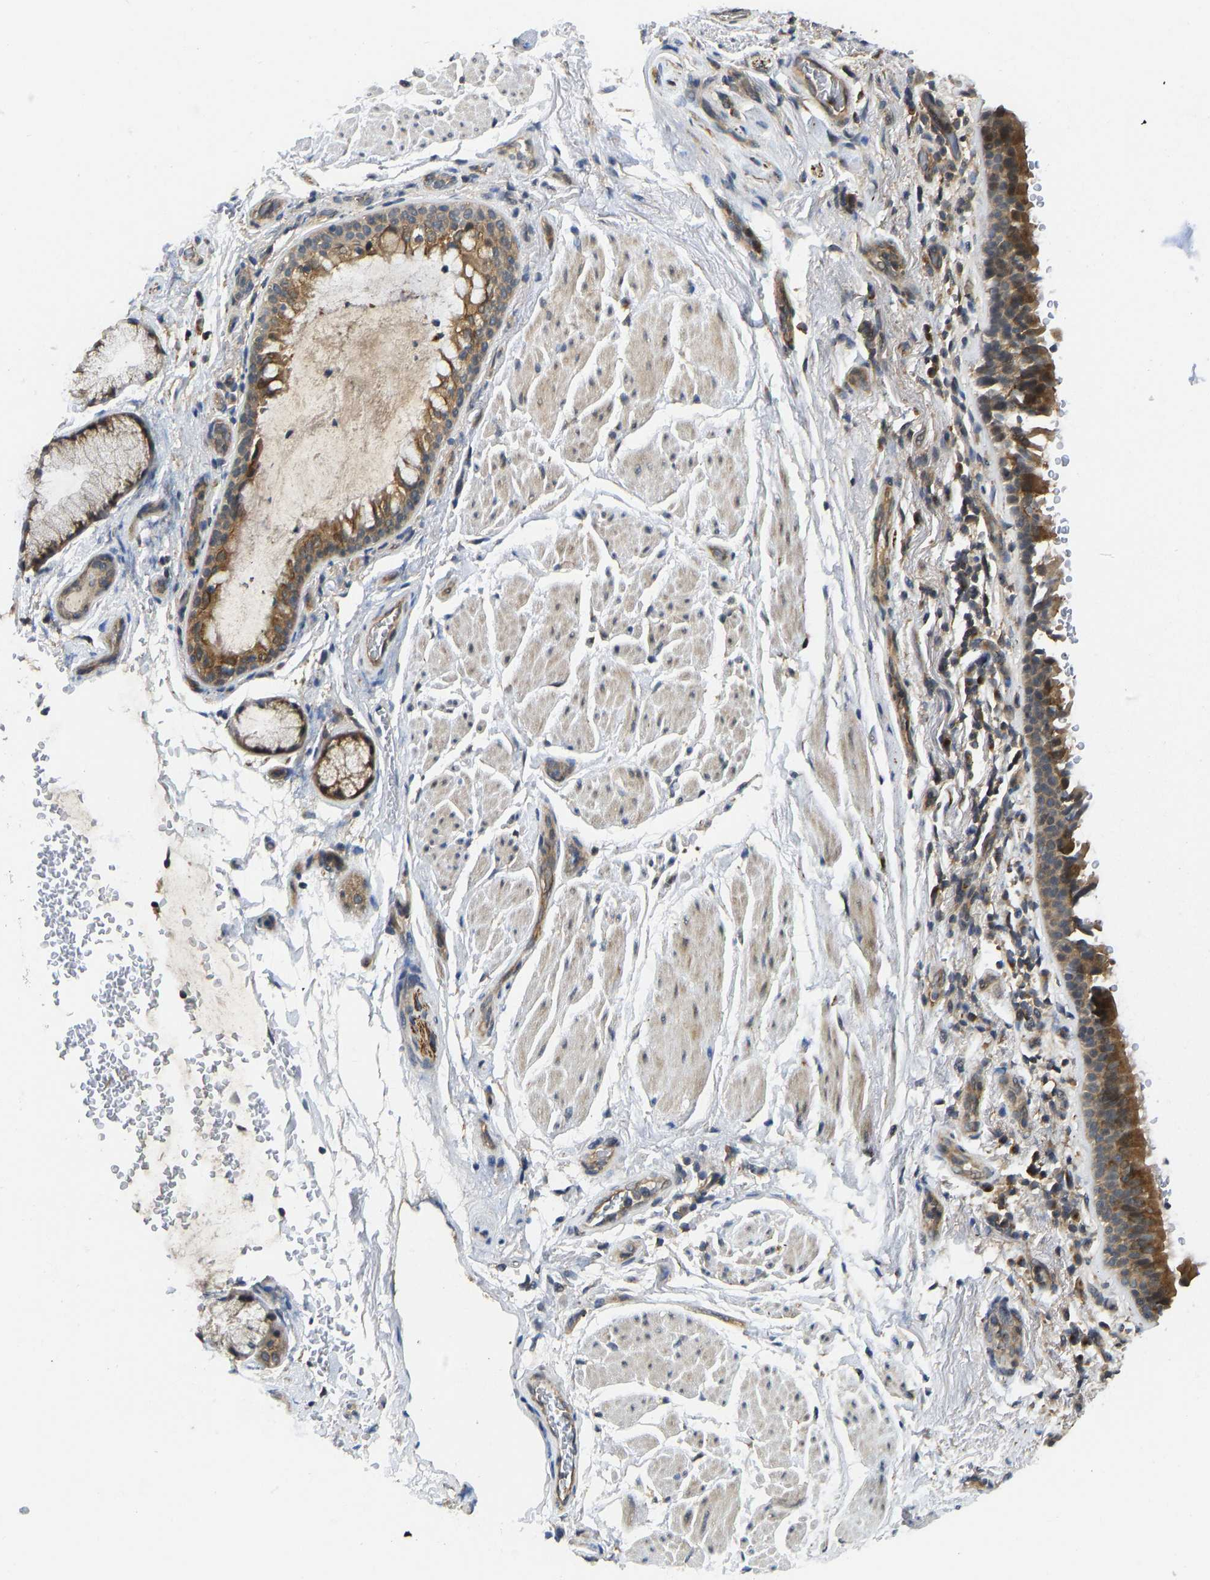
{"staining": {"intensity": "moderate", "quantity": ">75%", "location": "cytoplasmic/membranous"}, "tissue": "bronchus", "cell_type": "Respiratory epithelial cells", "image_type": "normal", "snomed": [{"axis": "morphology", "description": "Normal tissue, NOS"}, {"axis": "morphology", "description": "Inflammation, NOS"}, {"axis": "topography", "description": "Cartilage tissue"}, {"axis": "topography", "description": "Bronchus"}], "caption": "Bronchus stained with DAB (3,3'-diaminobenzidine) immunohistochemistry (IHC) demonstrates medium levels of moderate cytoplasmic/membranous expression in about >75% of respiratory epithelial cells.", "gene": "NDRG3", "patient": {"sex": "male", "age": 77}}